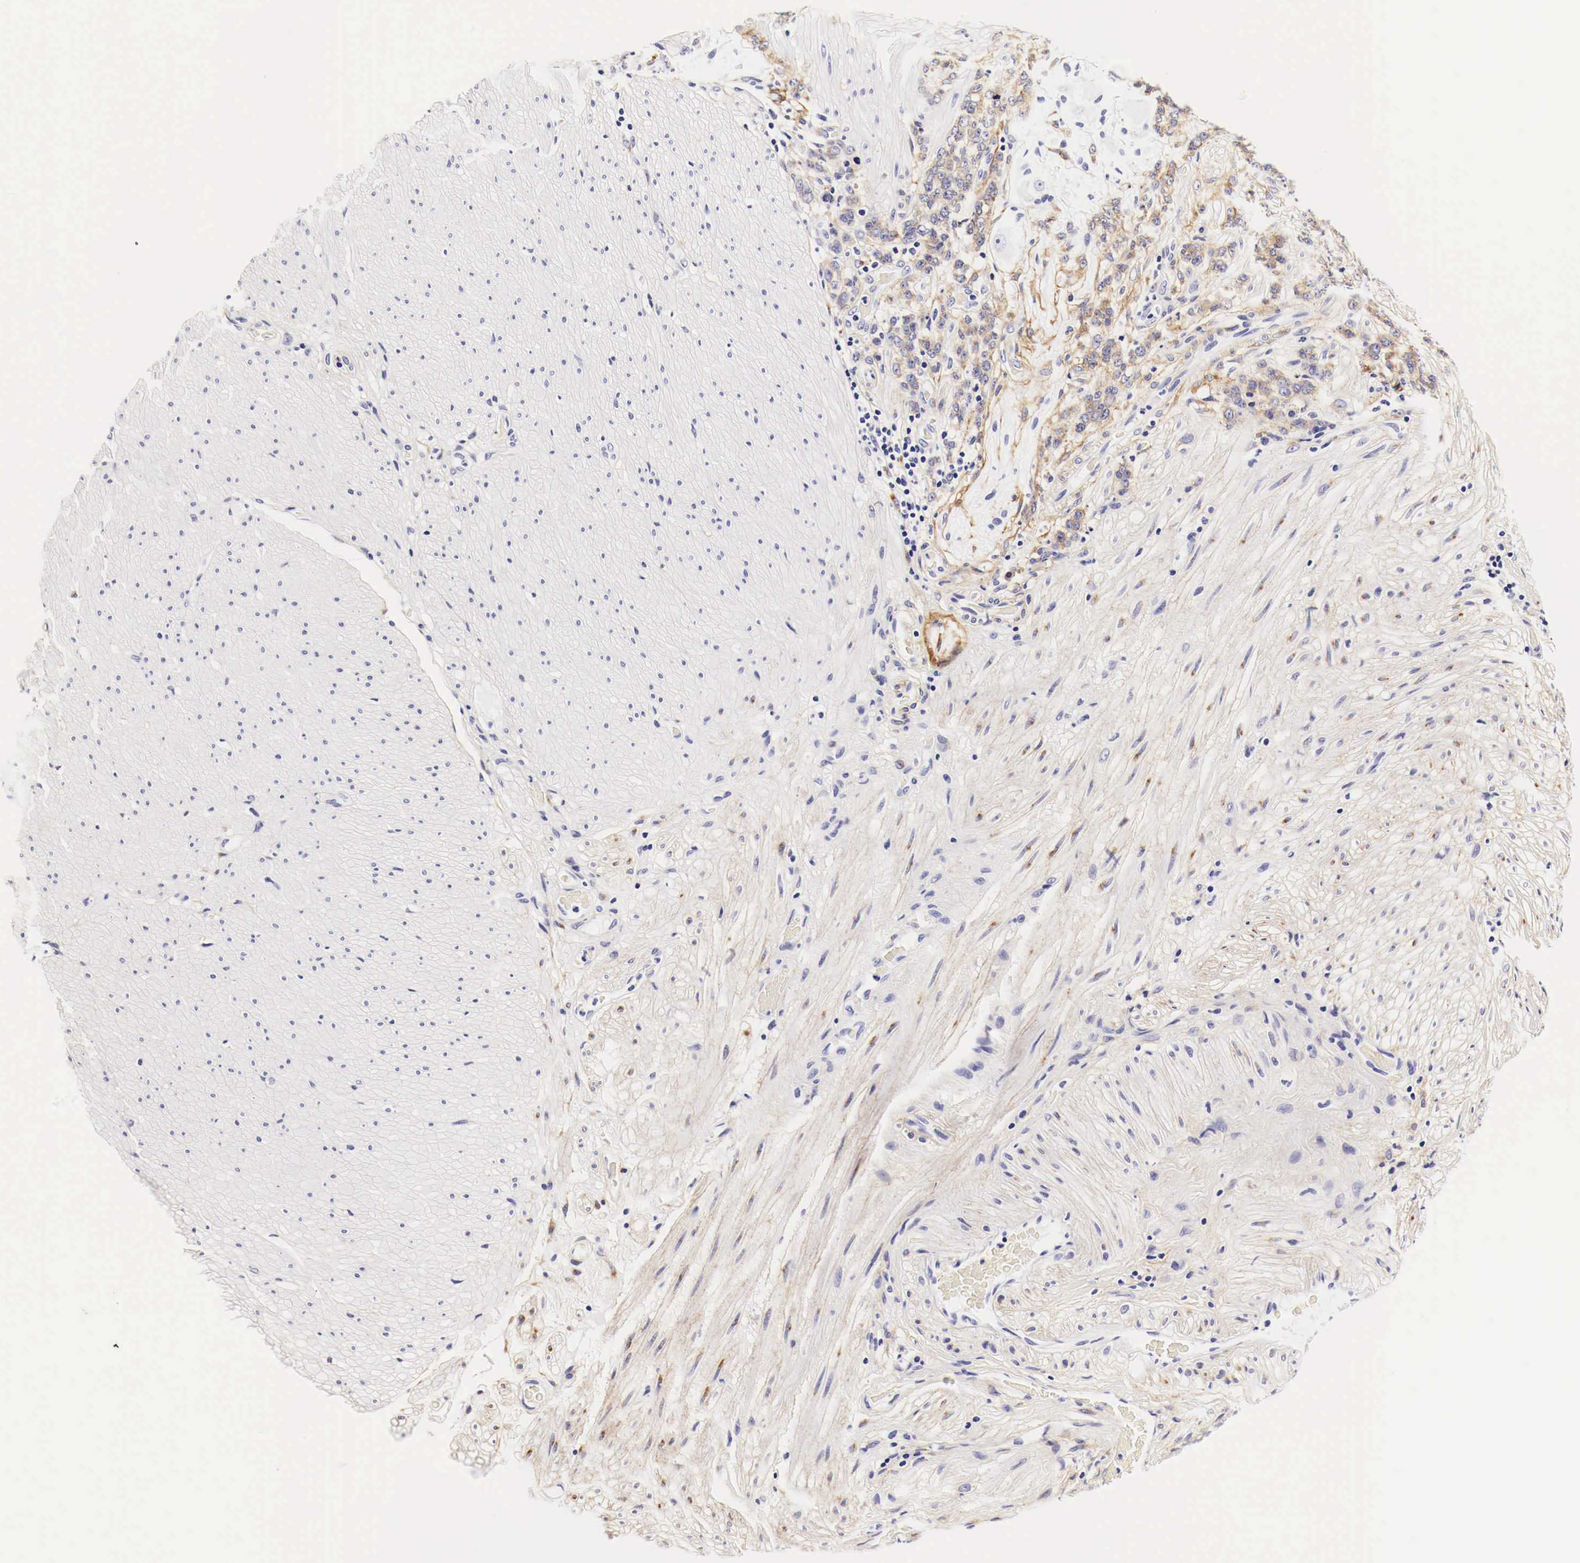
{"staining": {"intensity": "weak", "quantity": "25%-75%", "location": "cytoplasmic/membranous"}, "tissue": "stomach cancer", "cell_type": "Tumor cells", "image_type": "cancer", "snomed": [{"axis": "morphology", "description": "Adenocarcinoma, NOS"}, {"axis": "topography", "description": "Stomach, lower"}], "caption": "High-power microscopy captured an IHC image of adenocarcinoma (stomach), revealing weak cytoplasmic/membranous expression in approximately 25%-75% of tumor cells.", "gene": "EGFR", "patient": {"sex": "male", "age": 88}}